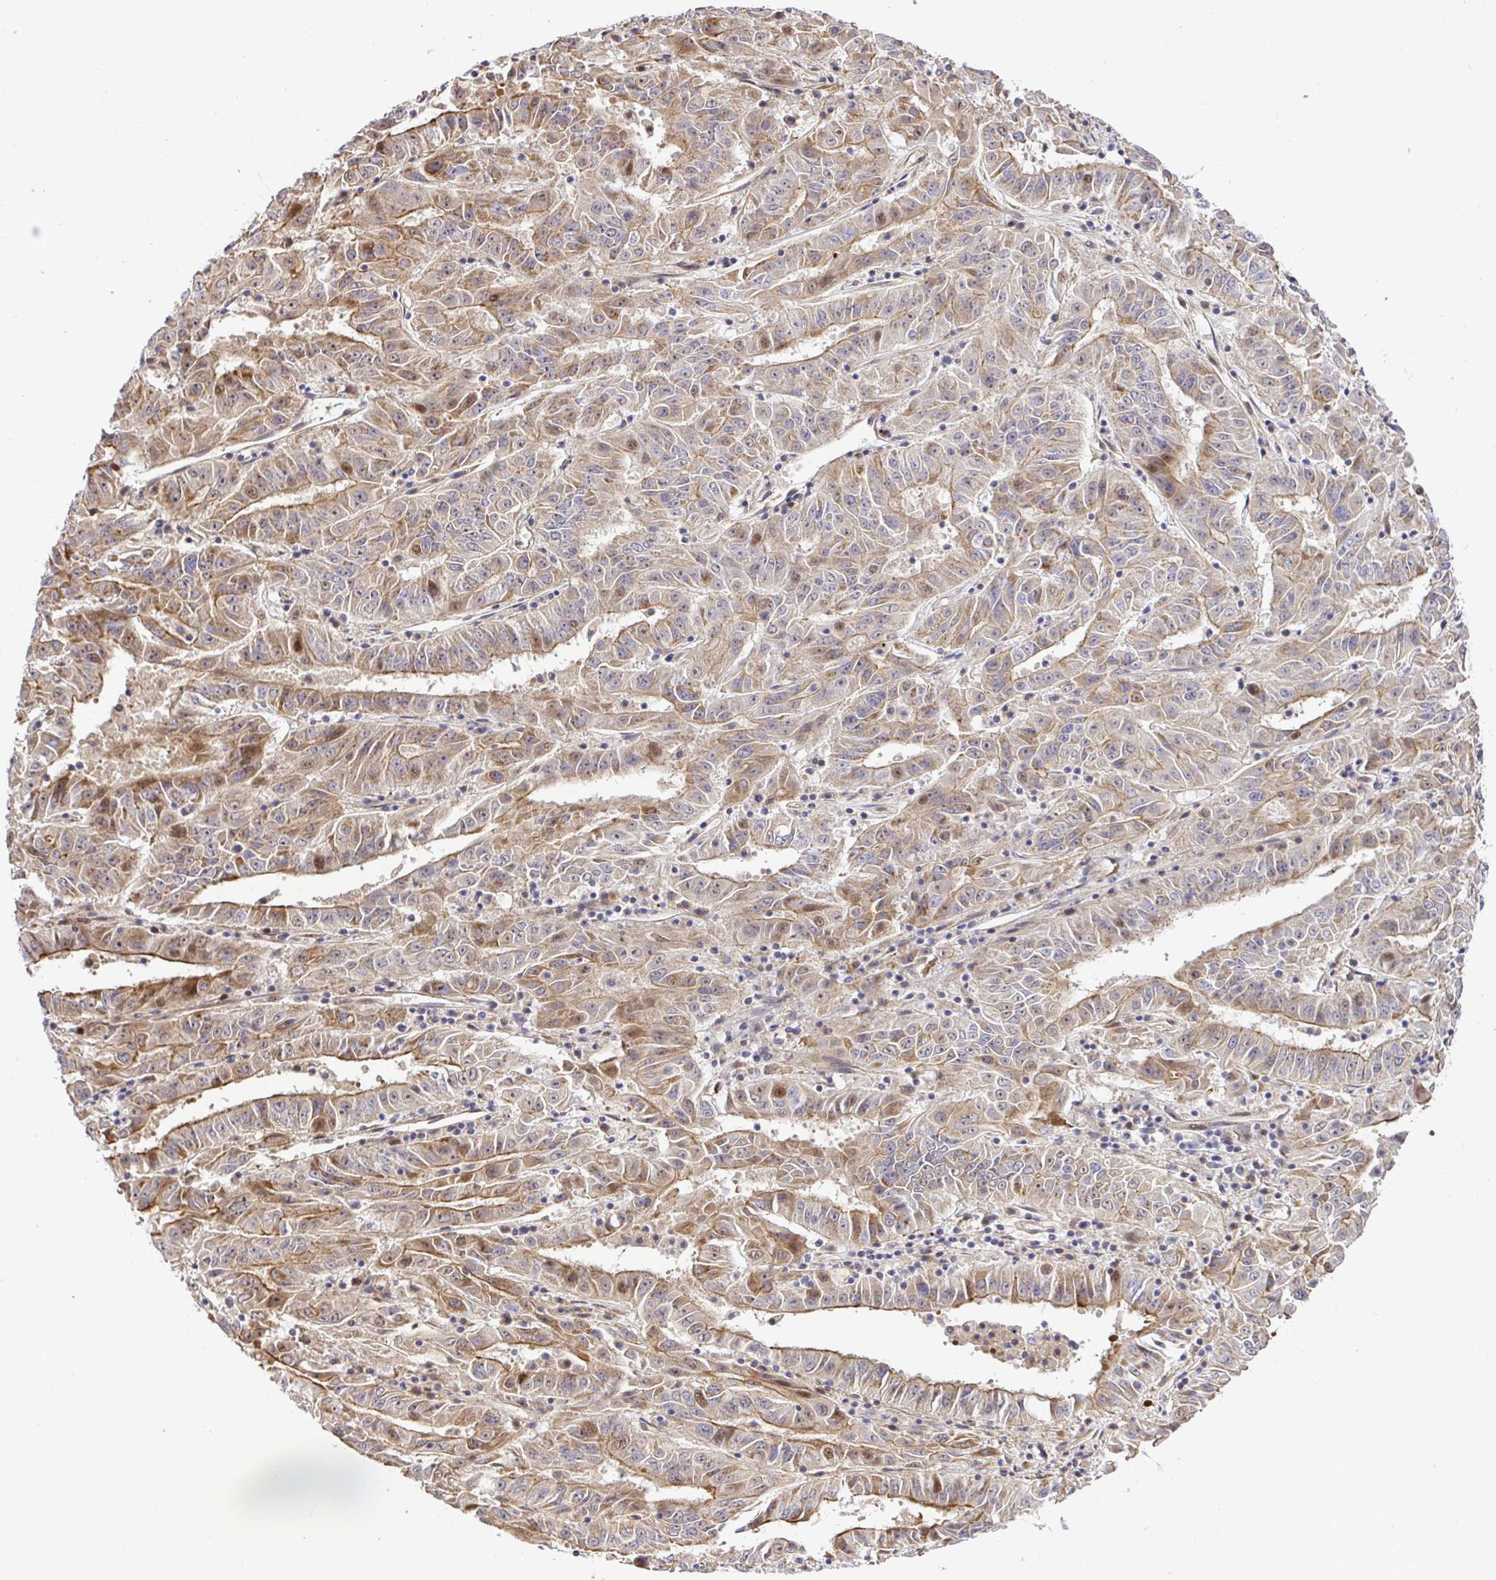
{"staining": {"intensity": "moderate", "quantity": ">75%", "location": "cytoplasmic/membranous"}, "tissue": "pancreatic cancer", "cell_type": "Tumor cells", "image_type": "cancer", "snomed": [{"axis": "morphology", "description": "Adenocarcinoma, NOS"}, {"axis": "topography", "description": "Pancreas"}], "caption": "IHC (DAB) staining of pancreatic adenocarcinoma displays moderate cytoplasmic/membranous protein expression in about >75% of tumor cells.", "gene": "TRIM55", "patient": {"sex": "male", "age": 63}}